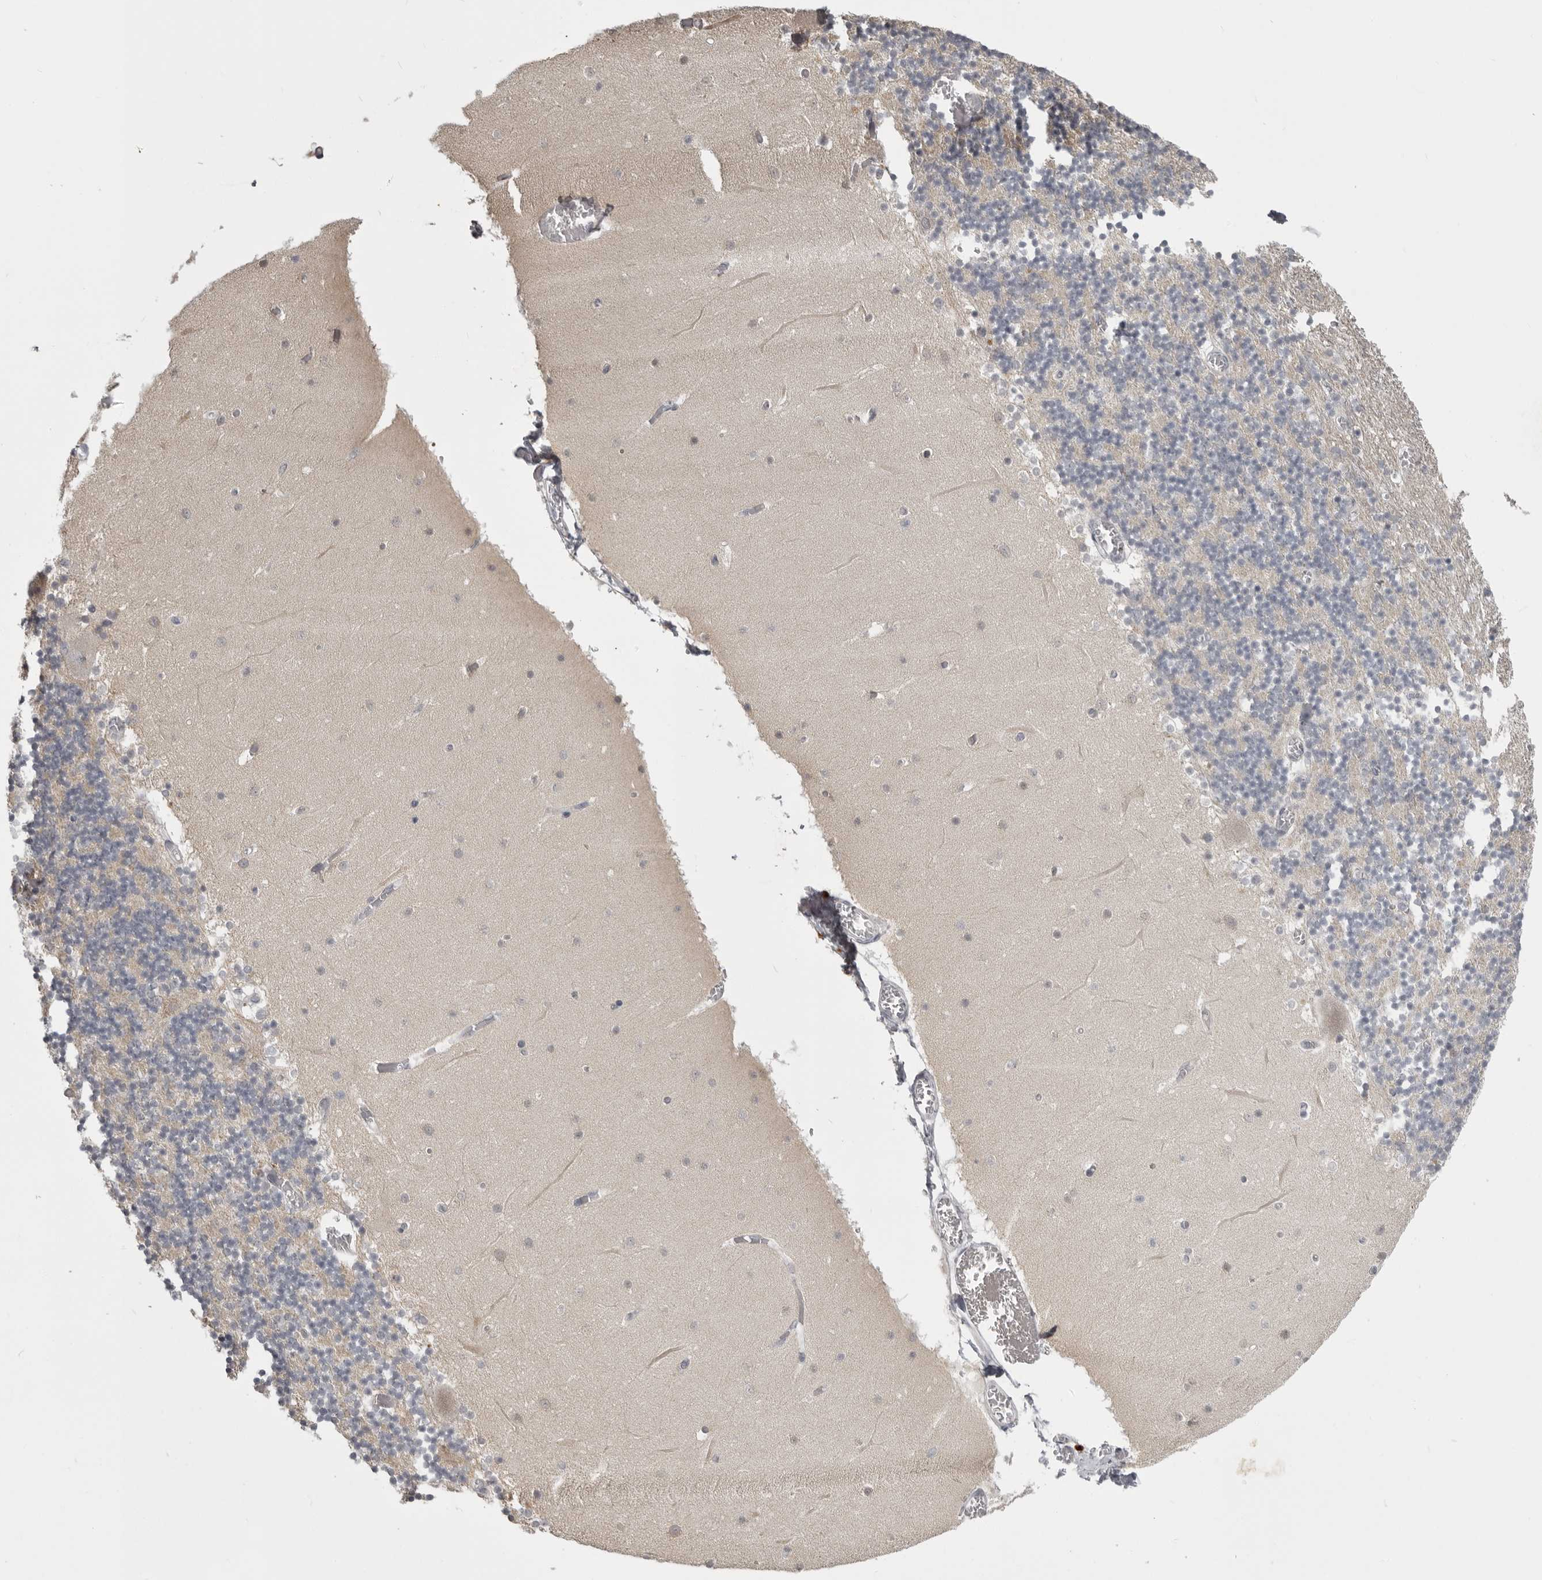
{"staining": {"intensity": "negative", "quantity": "none", "location": "none"}, "tissue": "cerebellum", "cell_type": "Cells in granular layer", "image_type": "normal", "snomed": [{"axis": "morphology", "description": "Normal tissue, NOS"}, {"axis": "topography", "description": "Cerebellum"}], "caption": "Immunohistochemistry (IHC) micrograph of normal cerebellum stained for a protein (brown), which exhibits no staining in cells in granular layer.", "gene": "EPHA10", "patient": {"sex": "female", "age": 28}}